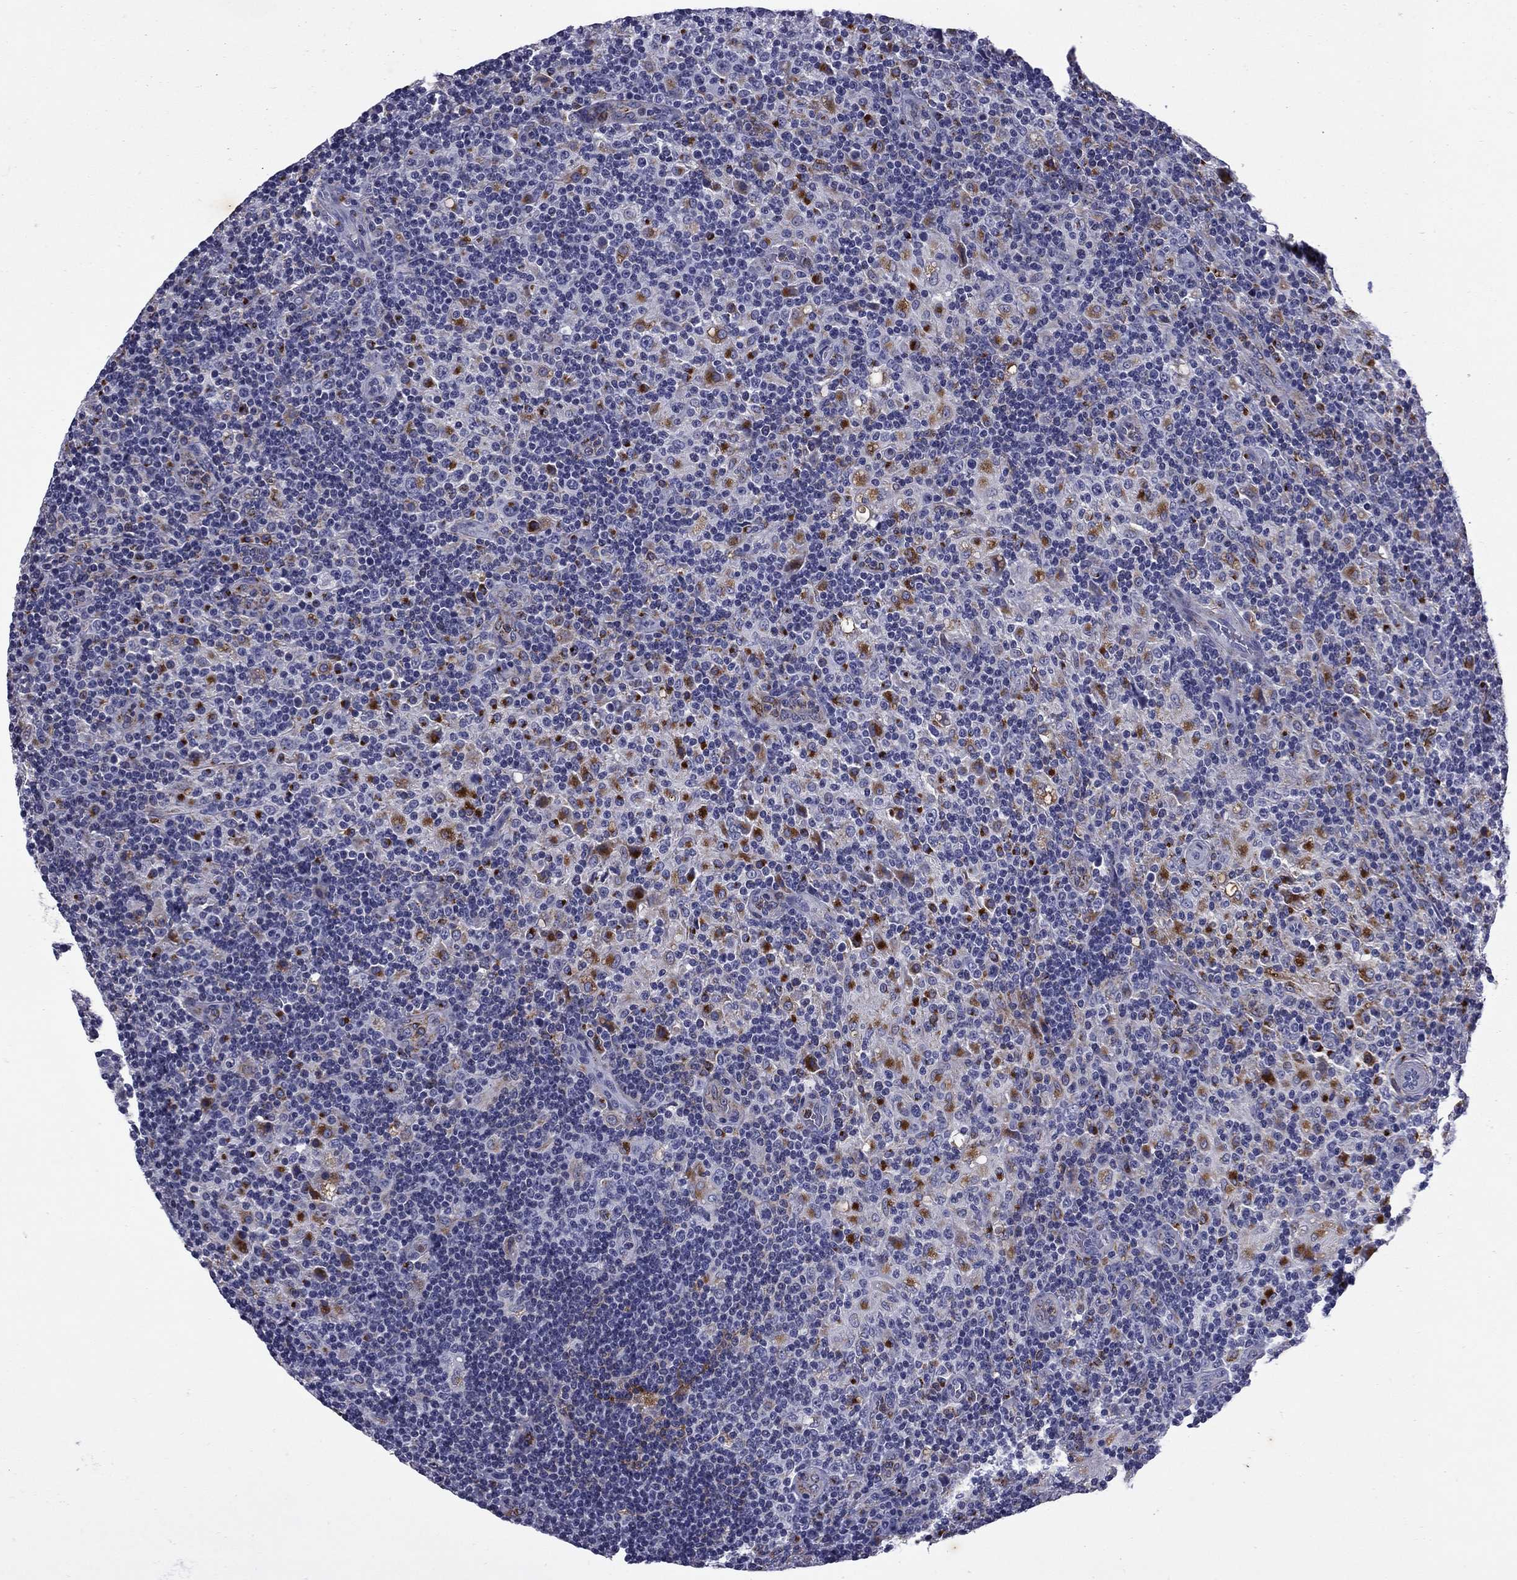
{"staining": {"intensity": "moderate", "quantity": "25%-75%", "location": "cytoplasmic/membranous"}, "tissue": "lymphoma", "cell_type": "Tumor cells", "image_type": "cancer", "snomed": [{"axis": "morphology", "description": "Hodgkin's disease, NOS"}, {"axis": "topography", "description": "Lymph node"}], "caption": "Protein expression by IHC displays moderate cytoplasmic/membranous staining in about 25%-75% of tumor cells in Hodgkin's disease. The staining was performed using DAB (3,3'-diaminobenzidine) to visualize the protein expression in brown, while the nuclei were stained in blue with hematoxylin (Magnification: 20x).", "gene": "MADCAM1", "patient": {"sex": "male", "age": 70}}